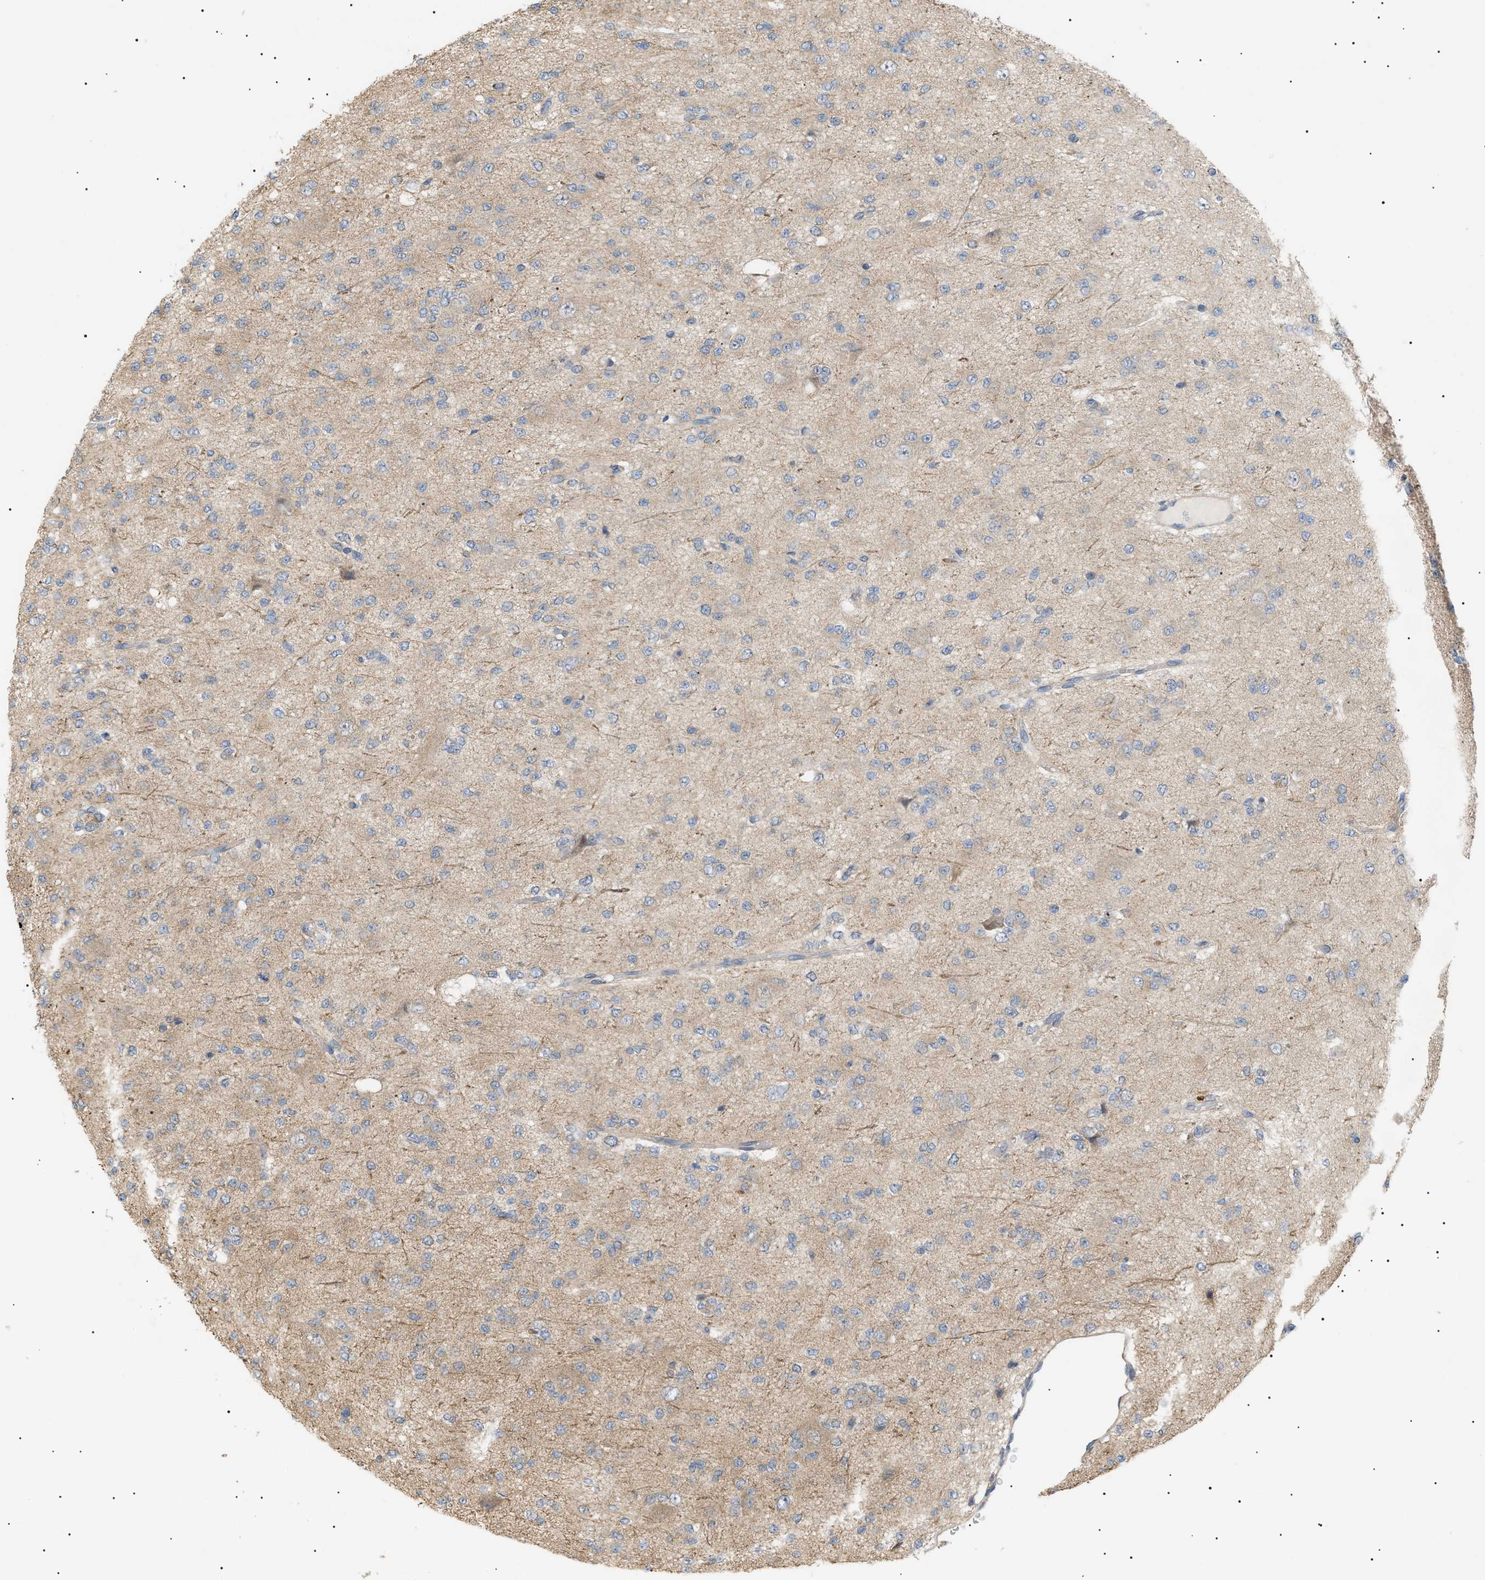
{"staining": {"intensity": "weak", "quantity": "25%-75%", "location": "cytoplasmic/membranous"}, "tissue": "glioma", "cell_type": "Tumor cells", "image_type": "cancer", "snomed": [{"axis": "morphology", "description": "Glioma, malignant, Low grade"}, {"axis": "topography", "description": "Brain"}], "caption": "Immunohistochemistry histopathology image of human malignant glioma (low-grade) stained for a protein (brown), which demonstrates low levels of weak cytoplasmic/membranous positivity in about 25%-75% of tumor cells.", "gene": "IRS2", "patient": {"sex": "male", "age": 38}}